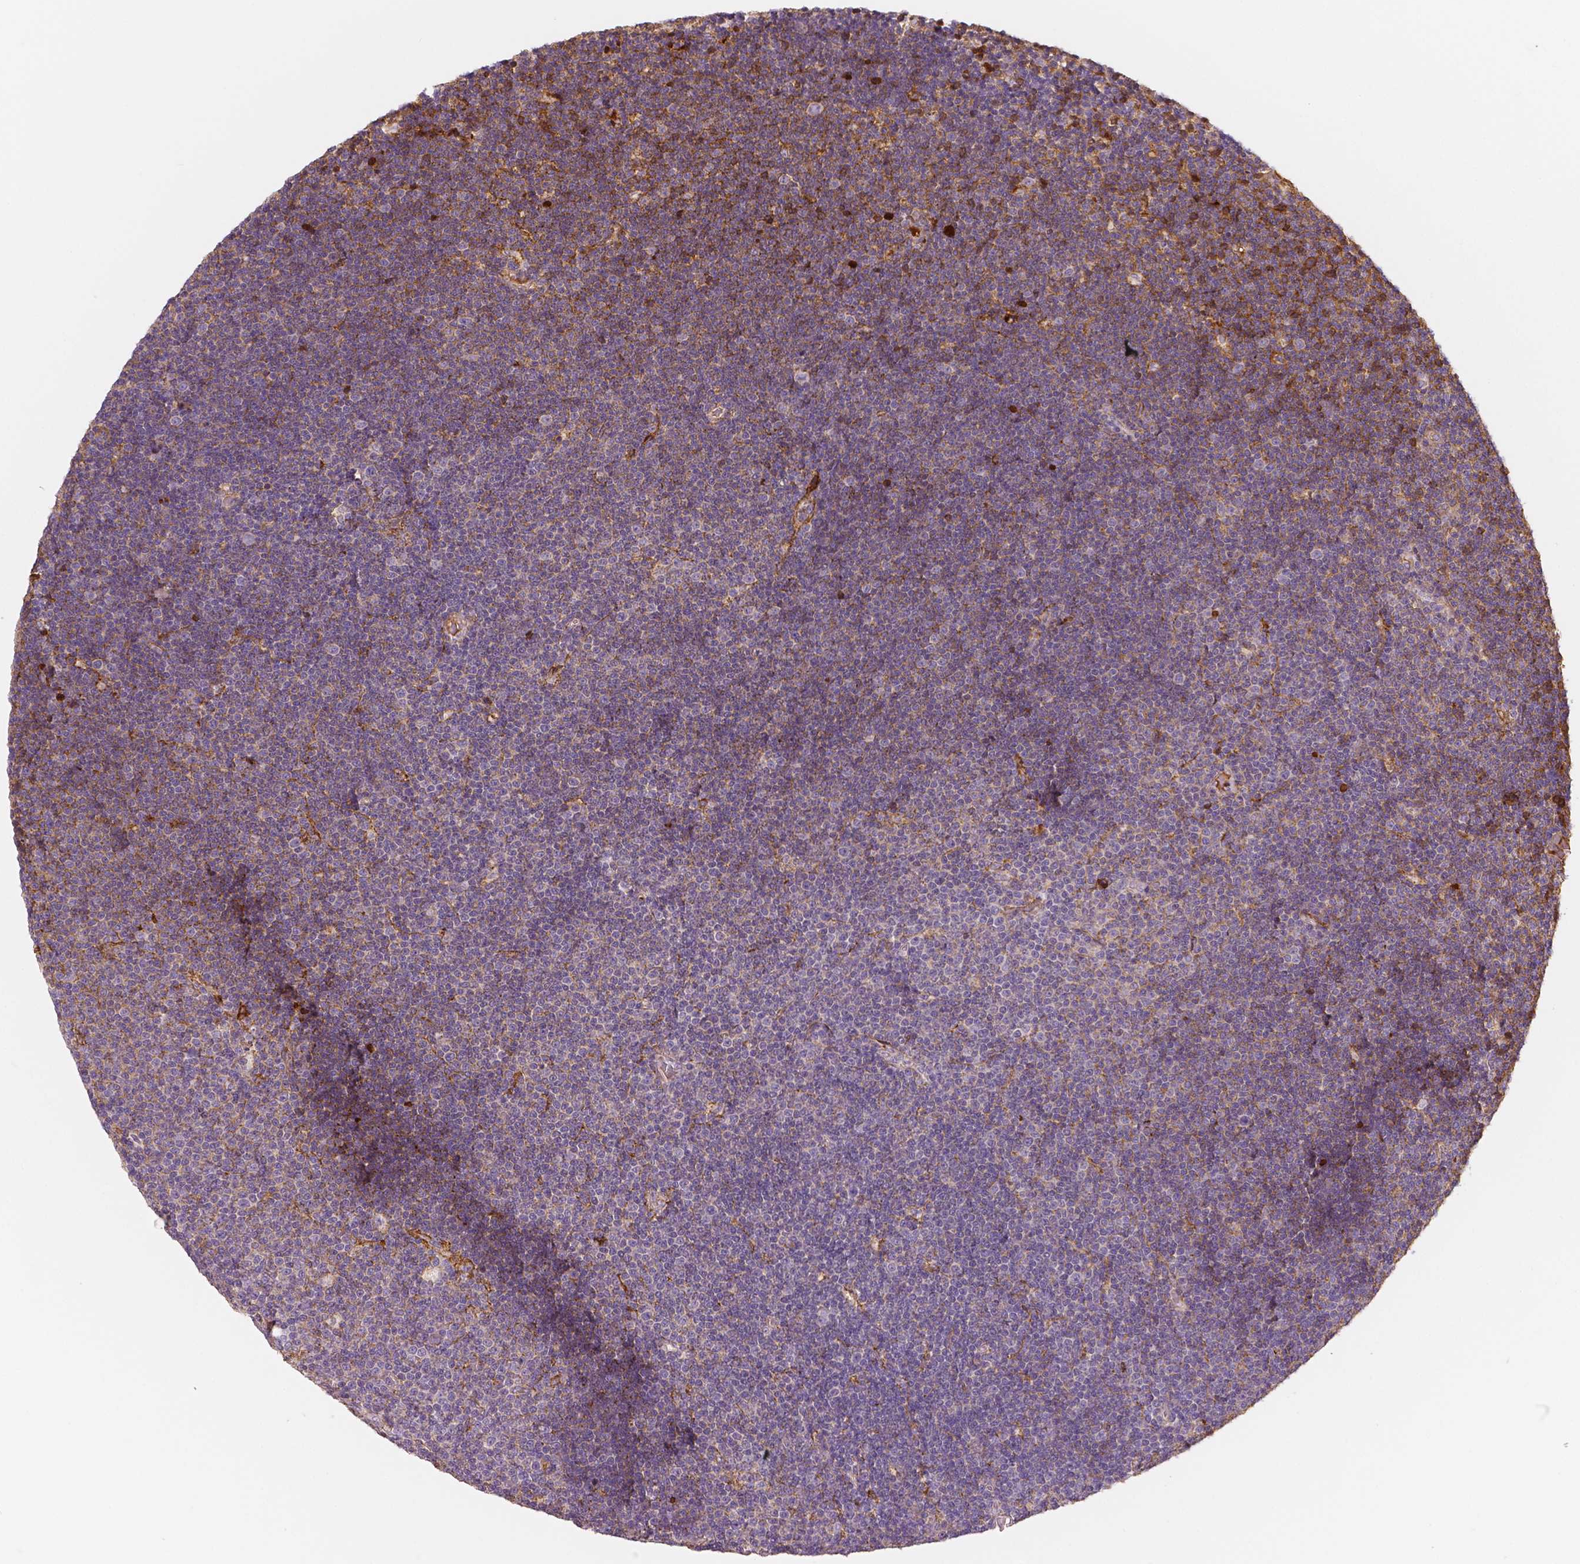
{"staining": {"intensity": "negative", "quantity": "none", "location": "none"}, "tissue": "lymphoma", "cell_type": "Tumor cells", "image_type": "cancer", "snomed": [{"axis": "morphology", "description": "Malignant lymphoma, non-Hodgkin's type, Low grade"}, {"axis": "topography", "description": "Brain"}], "caption": "Tumor cells are negative for brown protein staining in lymphoma.", "gene": "APOA4", "patient": {"sex": "female", "age": 66}}